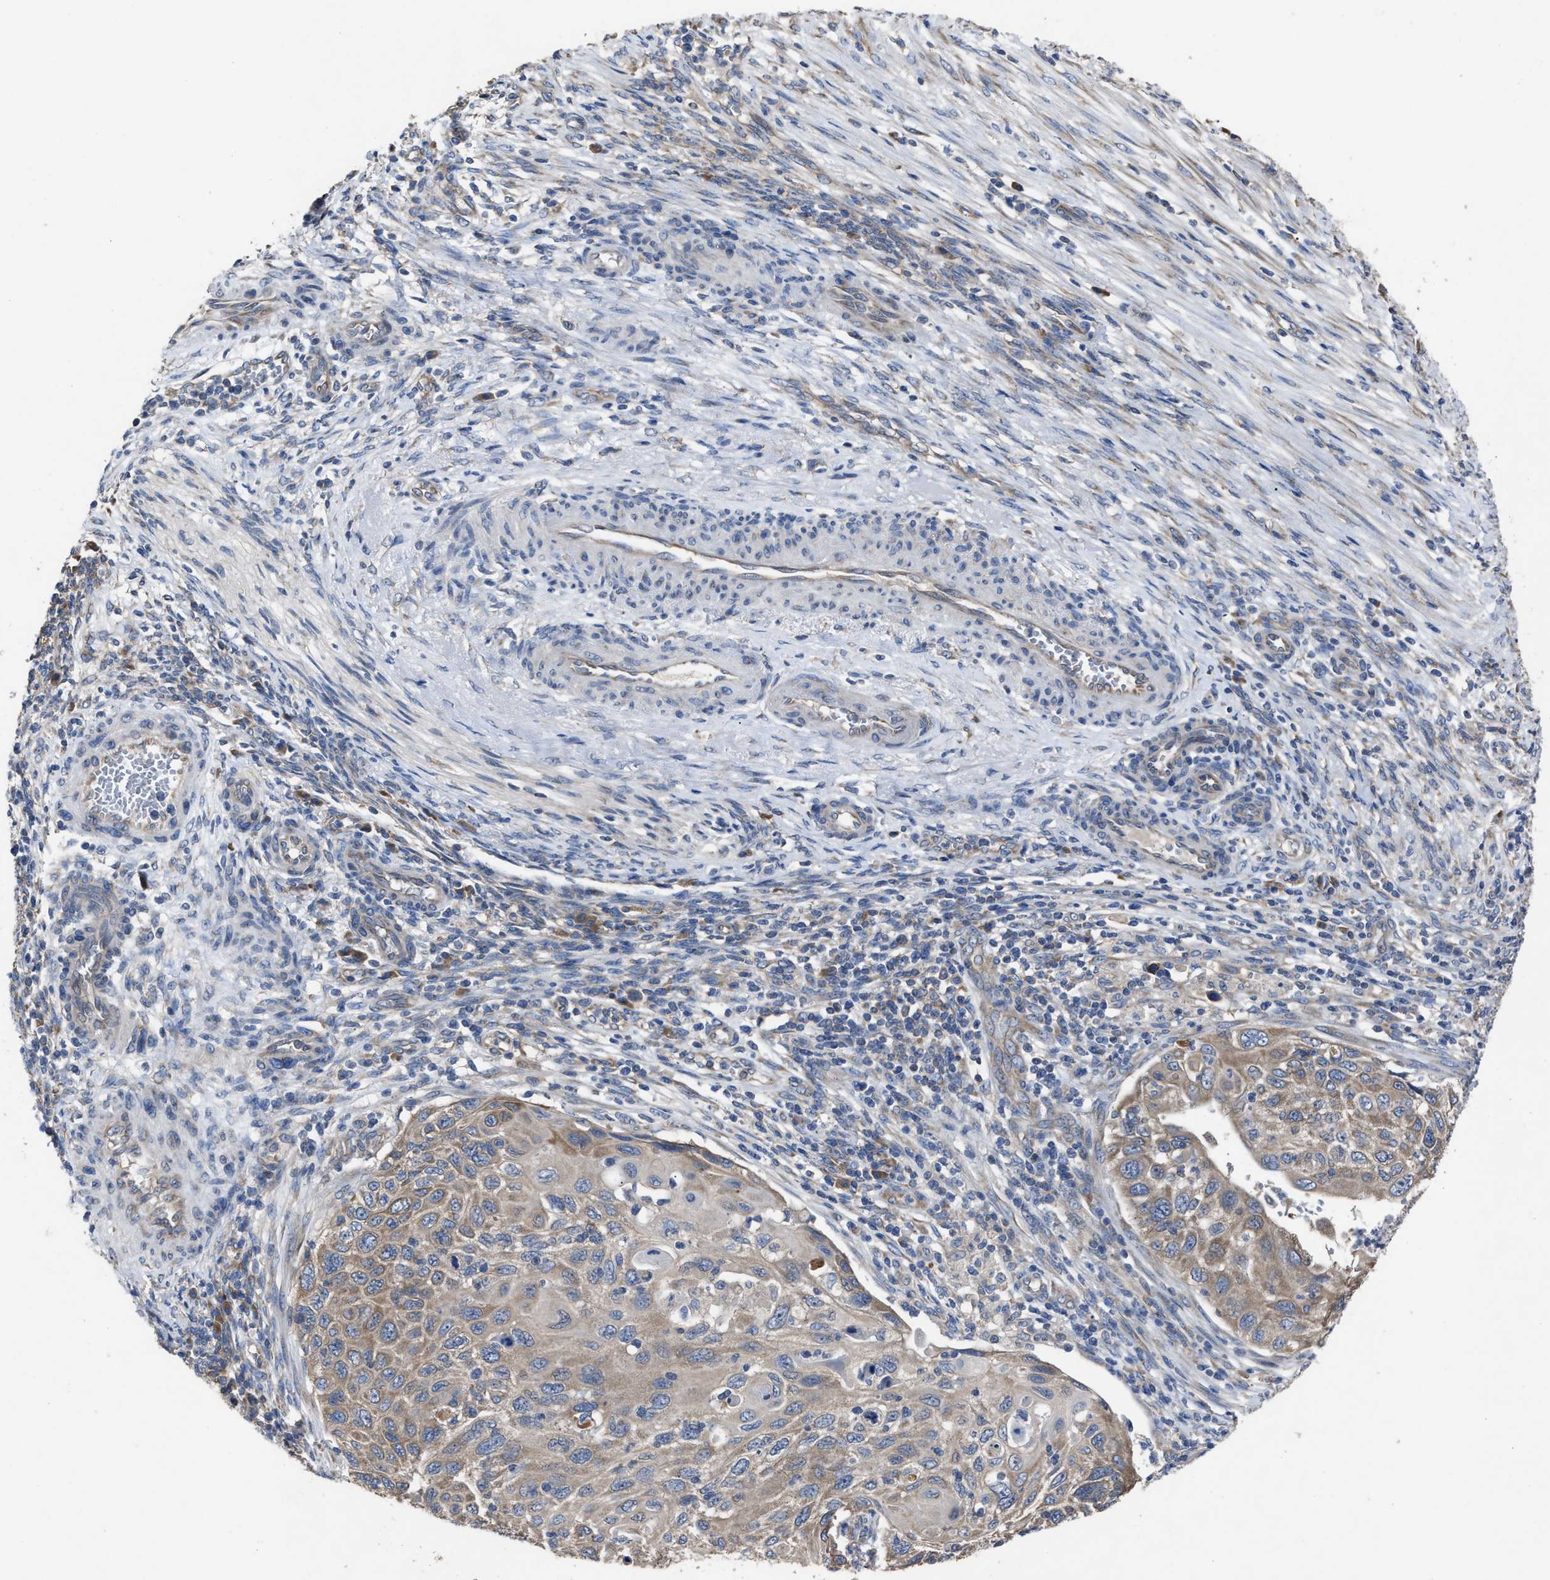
{"staining": {"intensity": "weak", "quantity": ">75%", "location": "cytoplasmic/membranous"}, "tissue": "cervical cancer", "cell_type": "Tumor cells", "image_type": "cancer", "snomed": [{"axis": "morphology", "description": "Squamous cell carcinoma, NOS"}, {"axis": "topography", "description": "Cervix"}], "caption": "A micrograph of human cervical cancer (squamous cell carcinoma) stained for a protein reveals weak cytoplasmic/membranous brown staining in tumor cells.", "gene": "UPF1", "patient": {"sex": "female", "age": 70}}